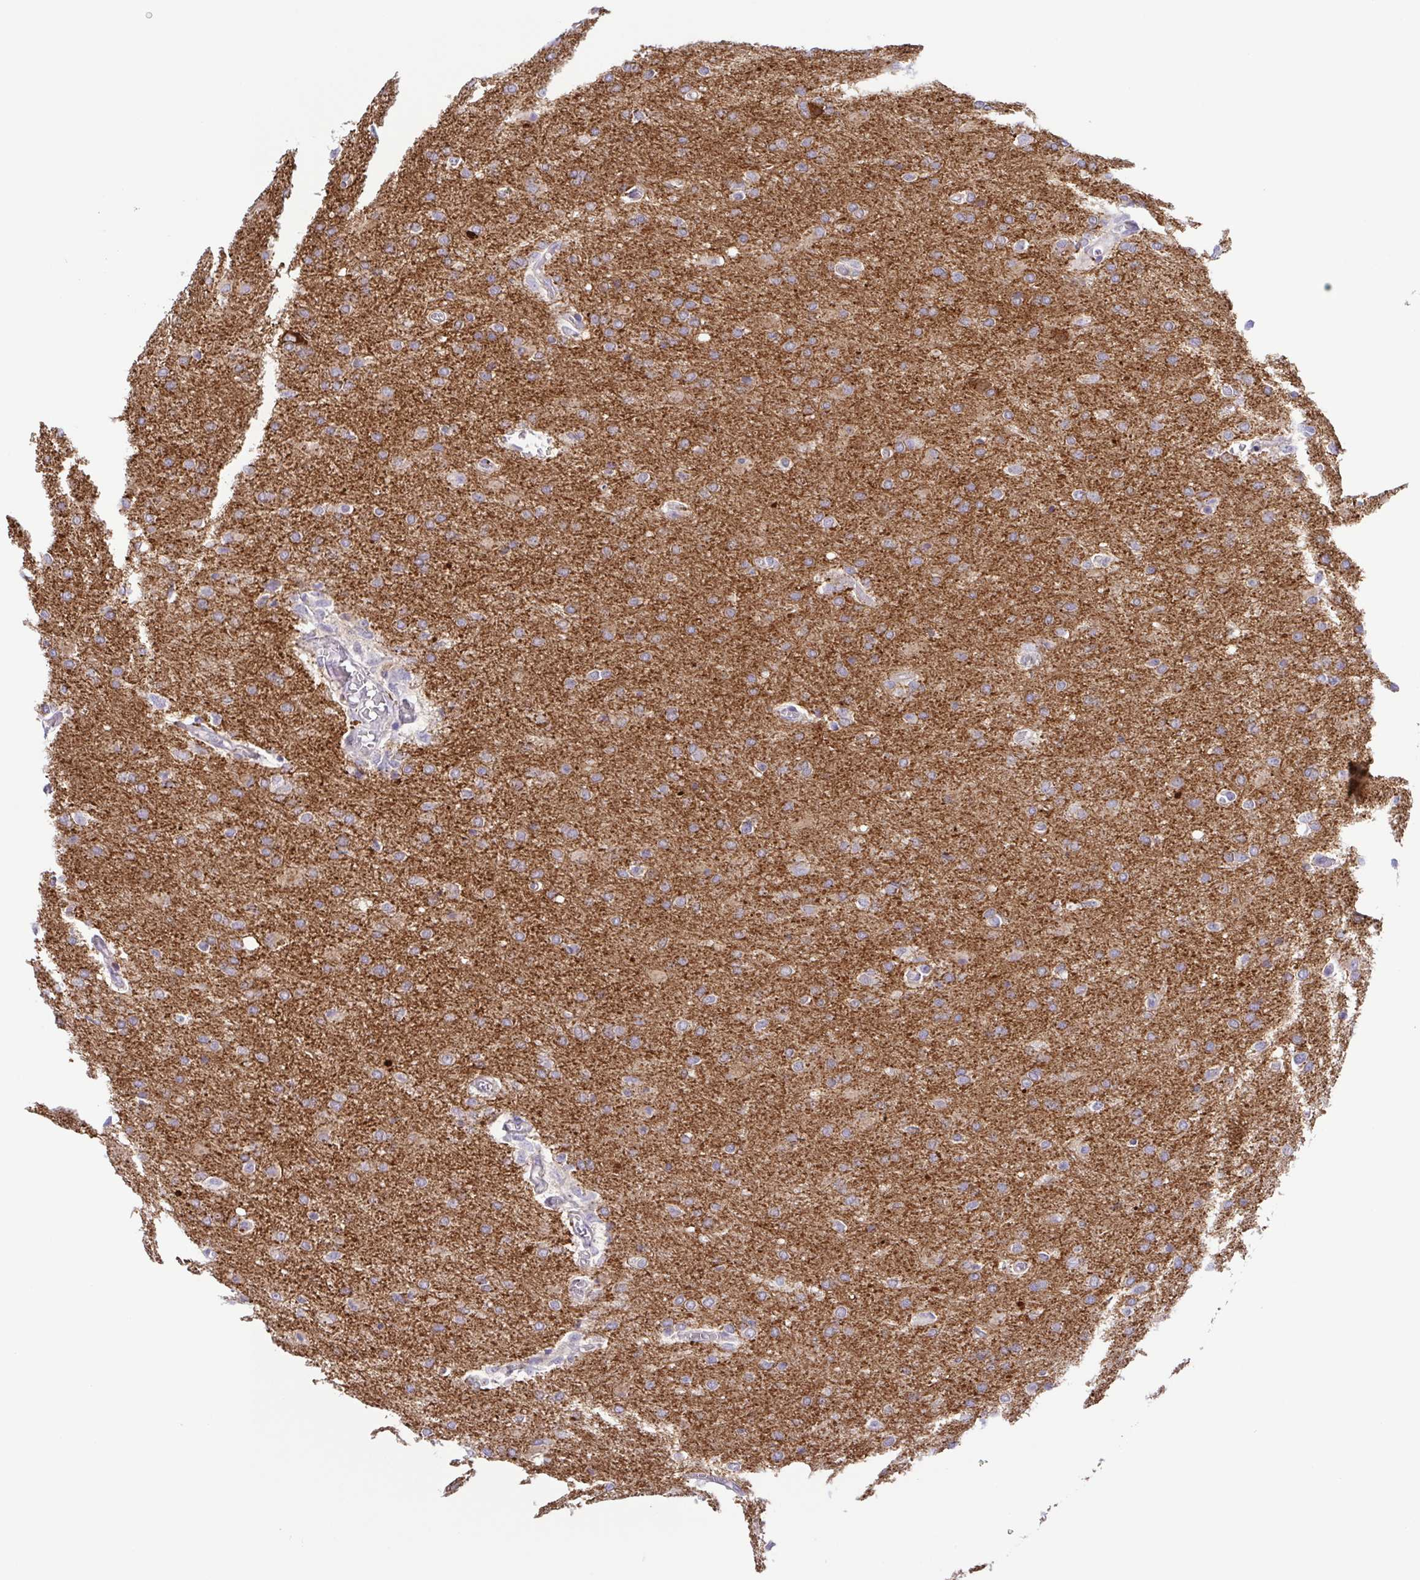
{"staining": {"intensity": "moderate", "quantity": ">75%", "location": "cytoplasmic/membranous"}, "tissue": "glioma", "cell_type": "Tumor cells", "image_type": "cancer", "snomed": [{"axis": "morphology", "description": "Glioma, malignant, High grade"}, {"axis": "topography", "description": "Brain"}], "caption": "Glioma stained for a protein (brown) displays moderate cytoplasmic/membranous positive positivity in about >75% of tumor cells.", "gene": "ATP6V1G2", "patient": {"sex": "male", "age": 68}}